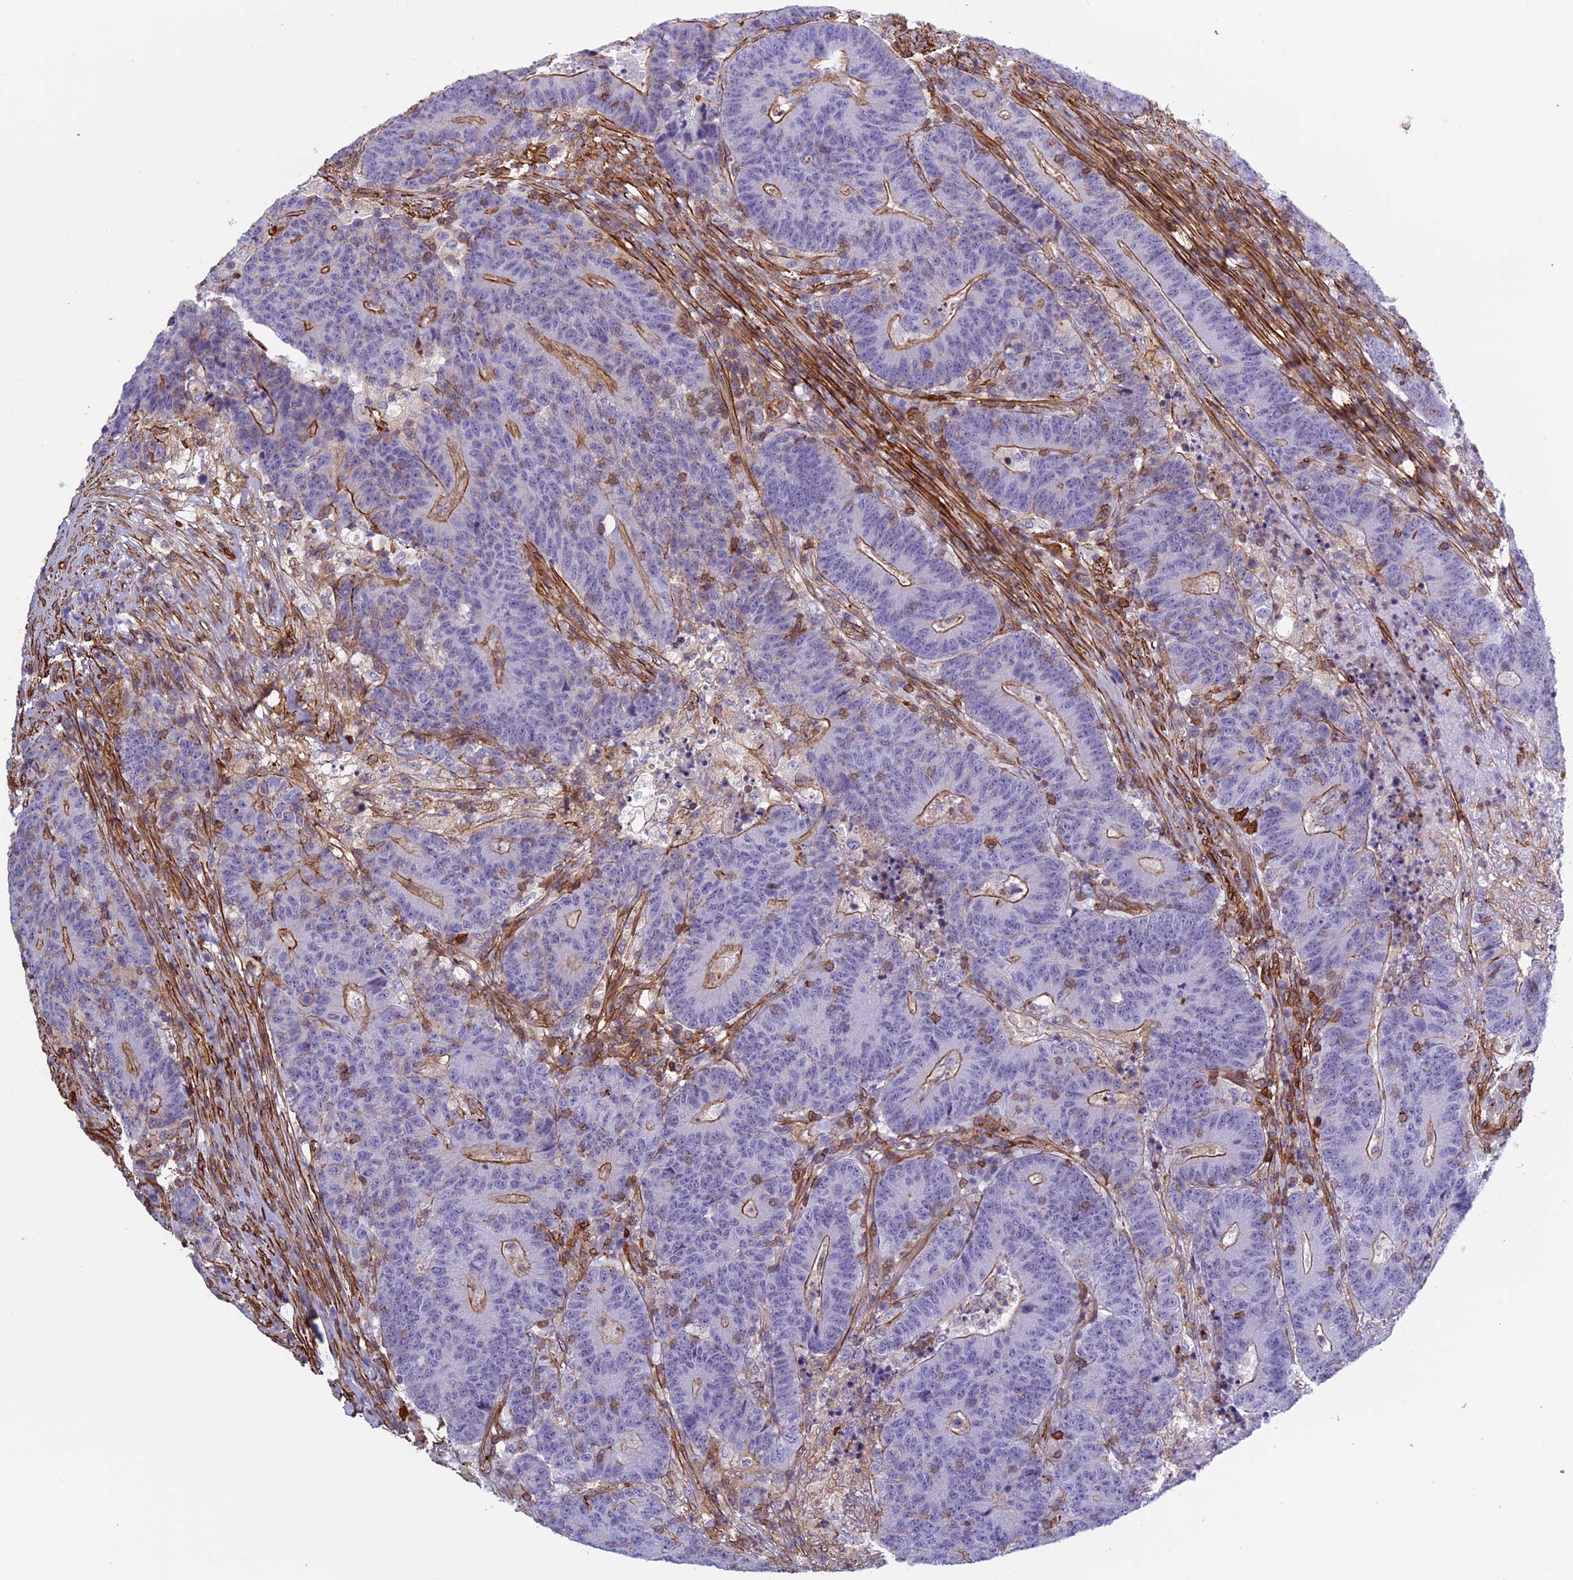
{"staining": {"intensity": "moderate", "quantity": "25%-75%", "location": "cytoplasmic/membranous"}, "tissue": "colorectal cancer", "cell_type": "Tumor cells", "image_type": "cancer", "snomed": [{"axis": "morphology", "description": "Adenocarcinoma, NOS"}, {"axis": "topography", "description": "Colon"}], "caption": "This is a micrograph of immunohistochemistry (IHC) staining of adenocarcinoma (colorectal), which shows moderate expression in the cytoplasmic/membranous of tumor cells.", "gene": "ANGPTL2", "patient": {"sex": "female", "age": 75}}